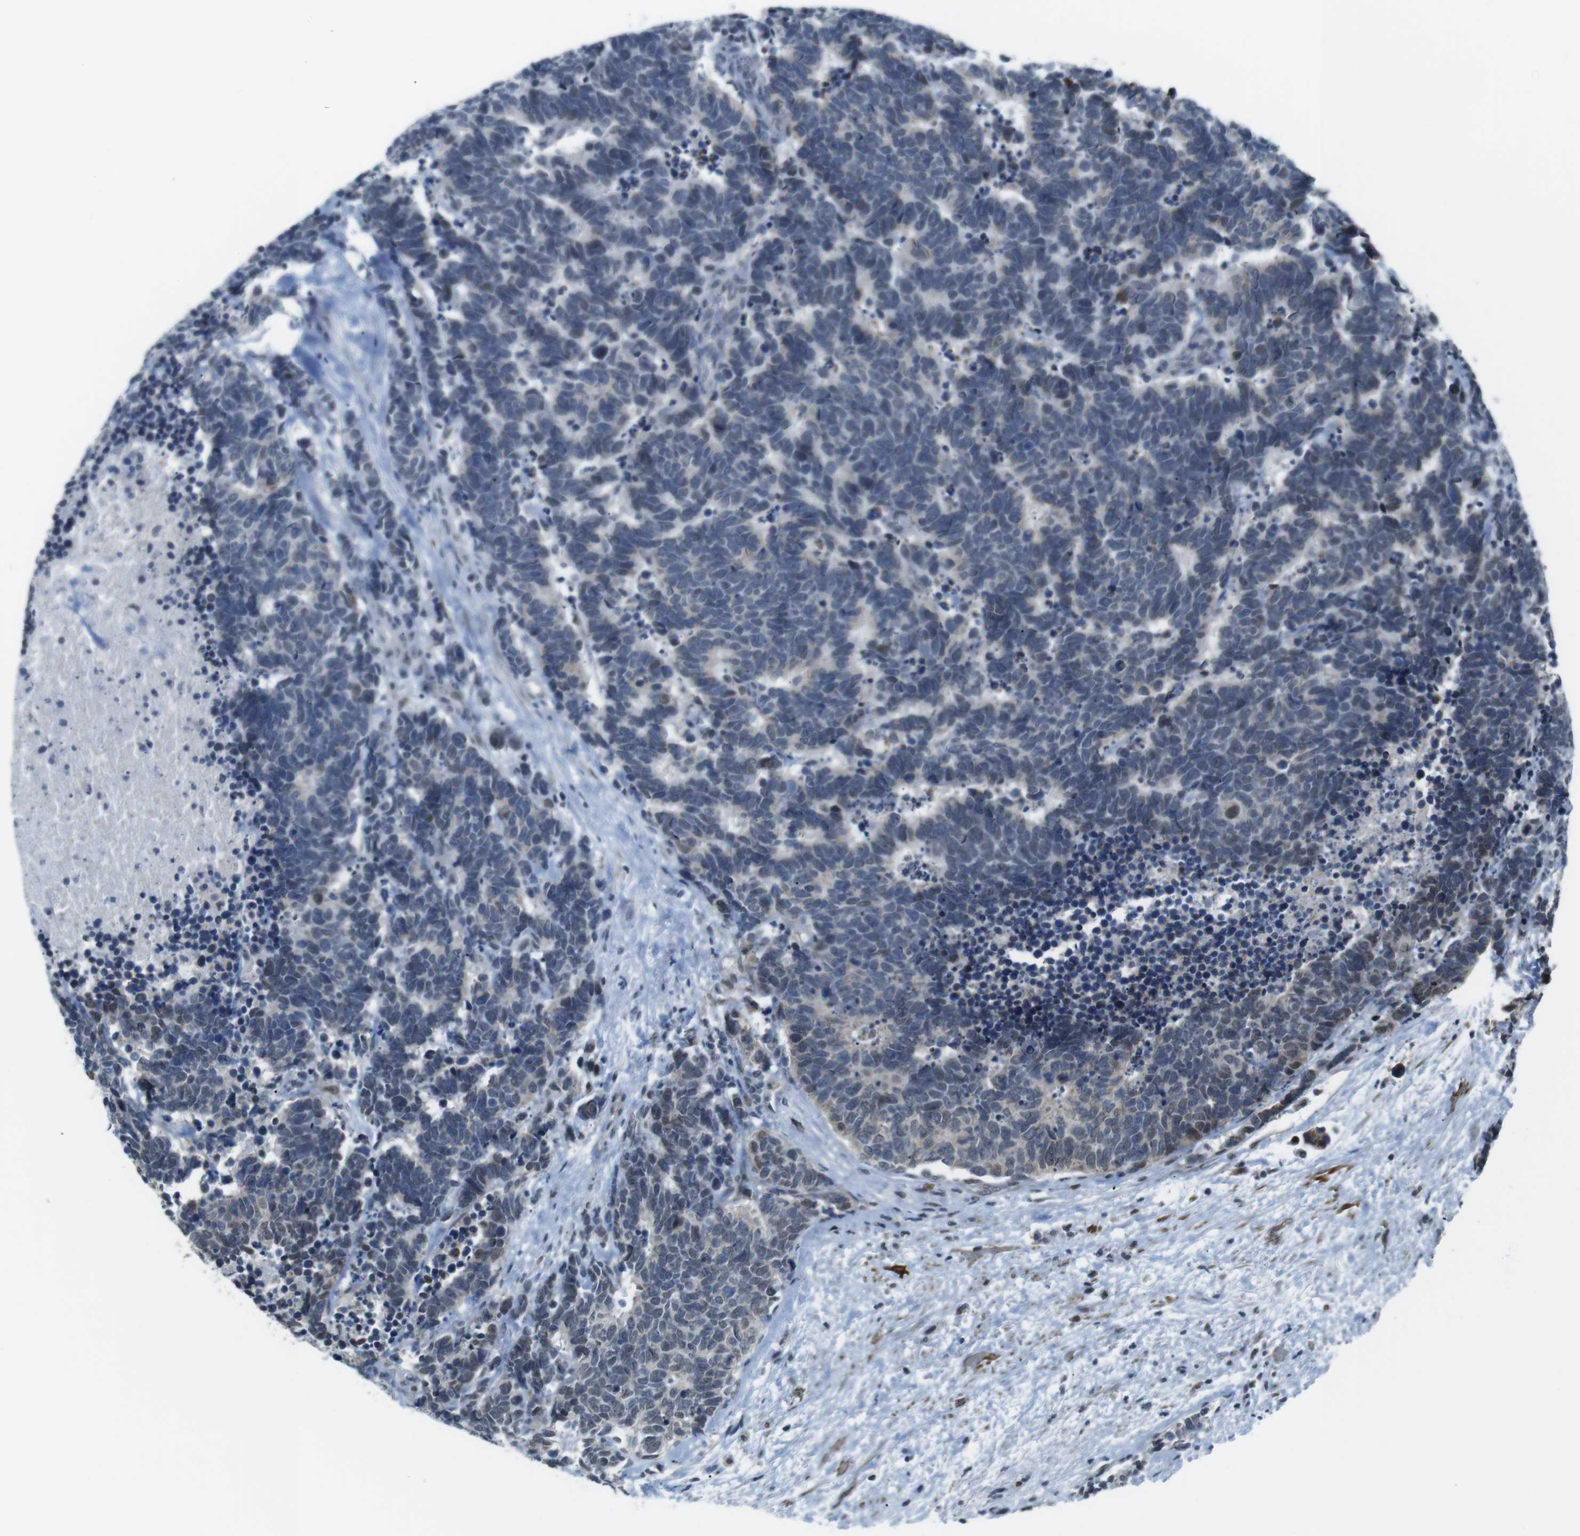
{"staining": {"intensity": "weak", "quantity": "<25%", "location": "nuclear"}, "tissue": "carcinoid", "cell_type": "Tumor cells", "image_type": "cancer", "snomed": [{"axis": "morphology", "description": "Carcinoma, NOS"}, {"axis": "morphology", "description": "Carcinoid, malignant, NOS"}, {"axis": "topography", "description": "Urinary bladder"}], "caption": "This is a image of immunohistochemistry staining of carcinoma, which shows no staining in tumor cells. Nuclei are stained in blue.", "gene": "USP7", "patient": {"sex": "male", "age": 57}}